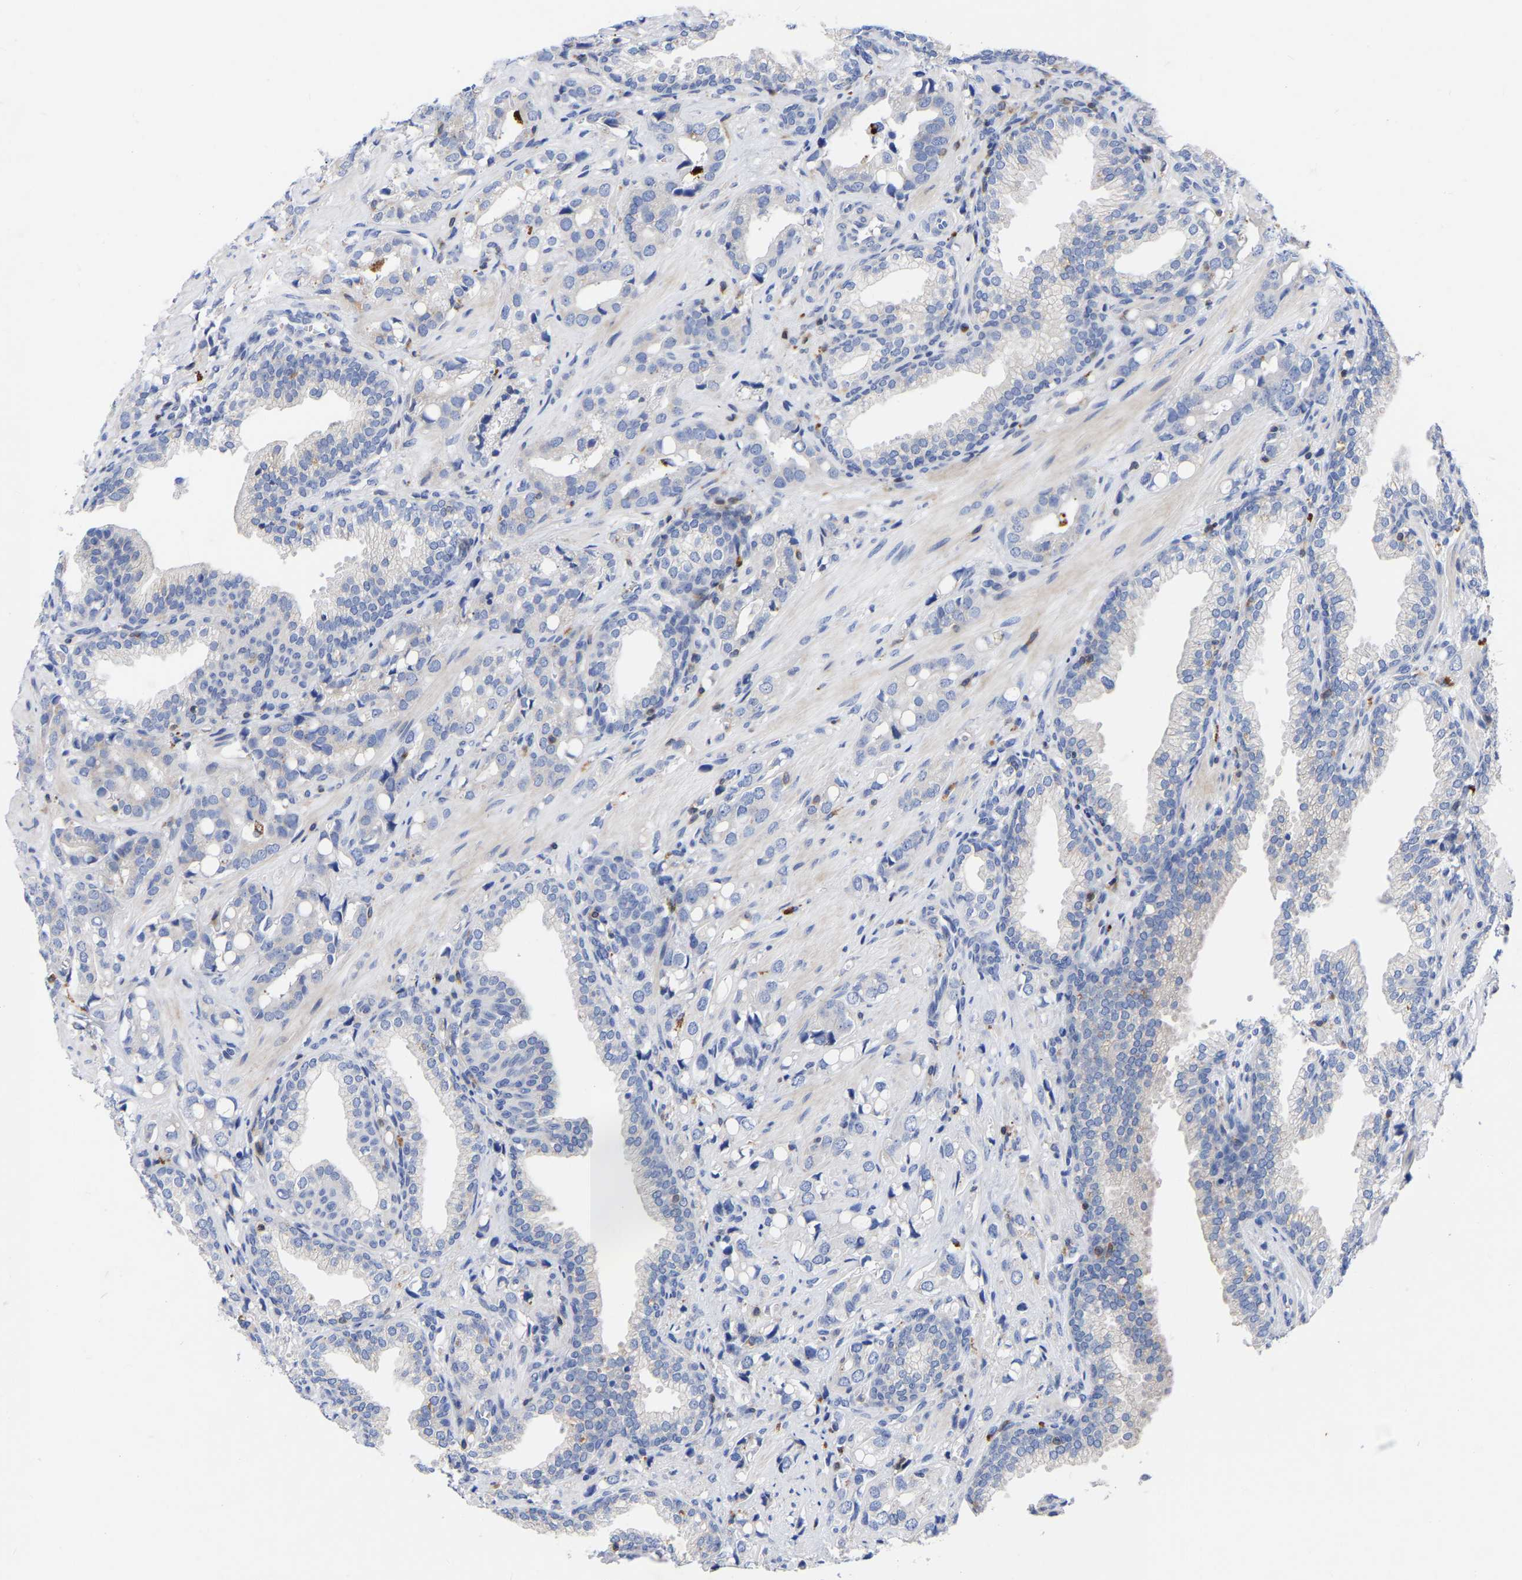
{"staining": {"intensity": "negative", "quantity": "none", "location": "none"}, "tissue": "prostate cancer", "cell_type": "Tumor cells", "image_type": "cancer", "snomed": [{"axis": "morphology", "description": "Adenocarcinoma, High grade"}, {"axis": "topography", "description": "Prostate"}], "caption": "Immunohistochemical staining of human prostate high-grade adenocarcinoma displays no significant expression in tumor cells. (Immunohistochemistry, brightfield microscopy, high magnification).", "gene": "PTPN7", "patient": {"sex": "male", "age": 52}}